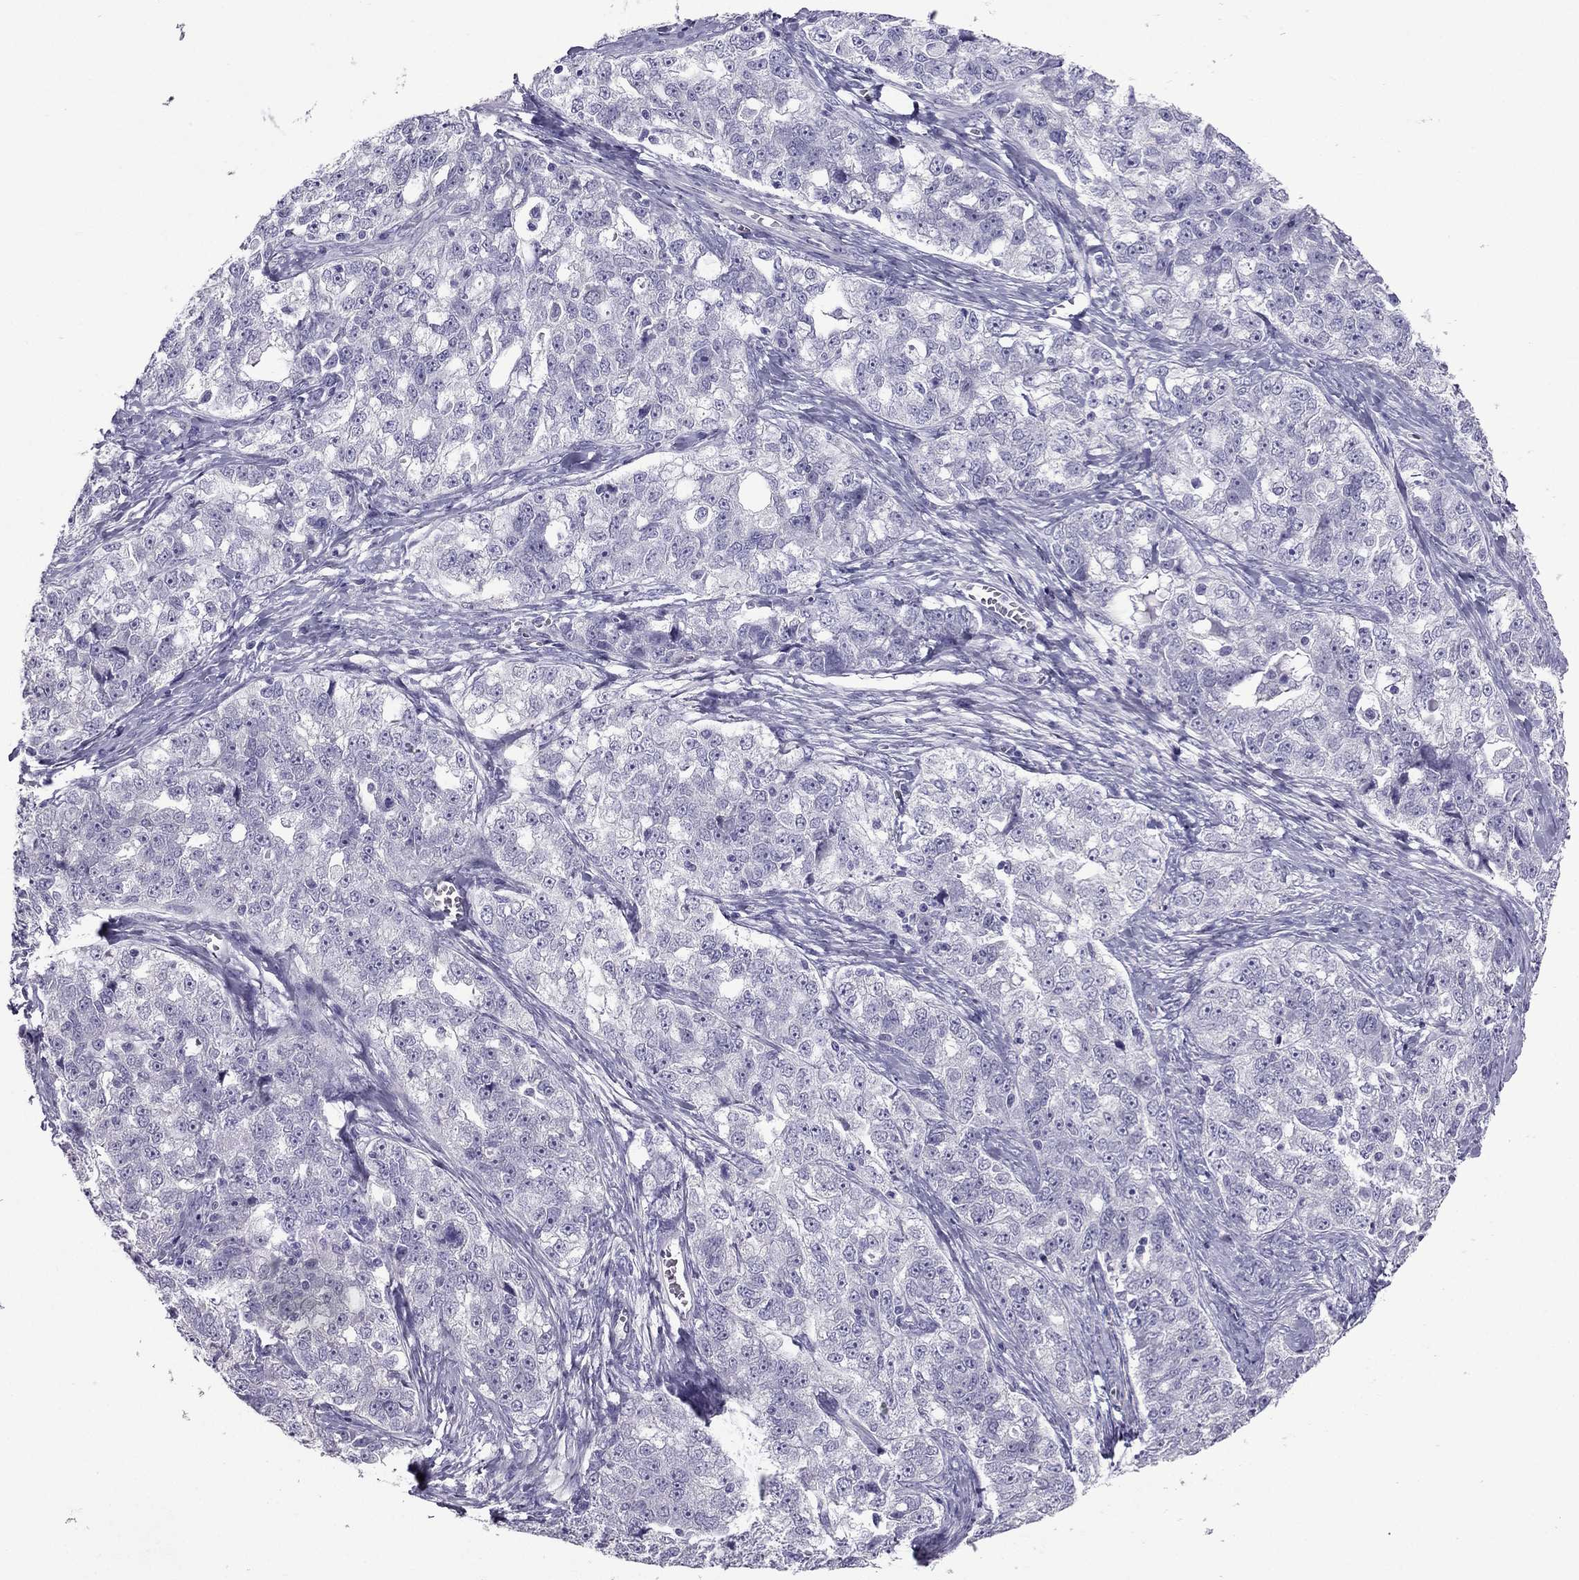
{"staining": {"intensity": "negative", "quantity": "none", "location": "none"}, "tissue": "ovarian cancer", "cell_type": "Tumor cells", "image_type": "cancer", "snomed": [{"axis": "morphology", "description": "Cystadenocarcinoma, serous, NOS"}, {"axis": "topography", "description": "Ovary"}], "caption": "Micrograph shows no protein staining in tumor cells of serous cystadenocarcinoma (ovarian) tissue.", "gene": "PDE6A", "patient": {"sex": "female", "age": 51}}